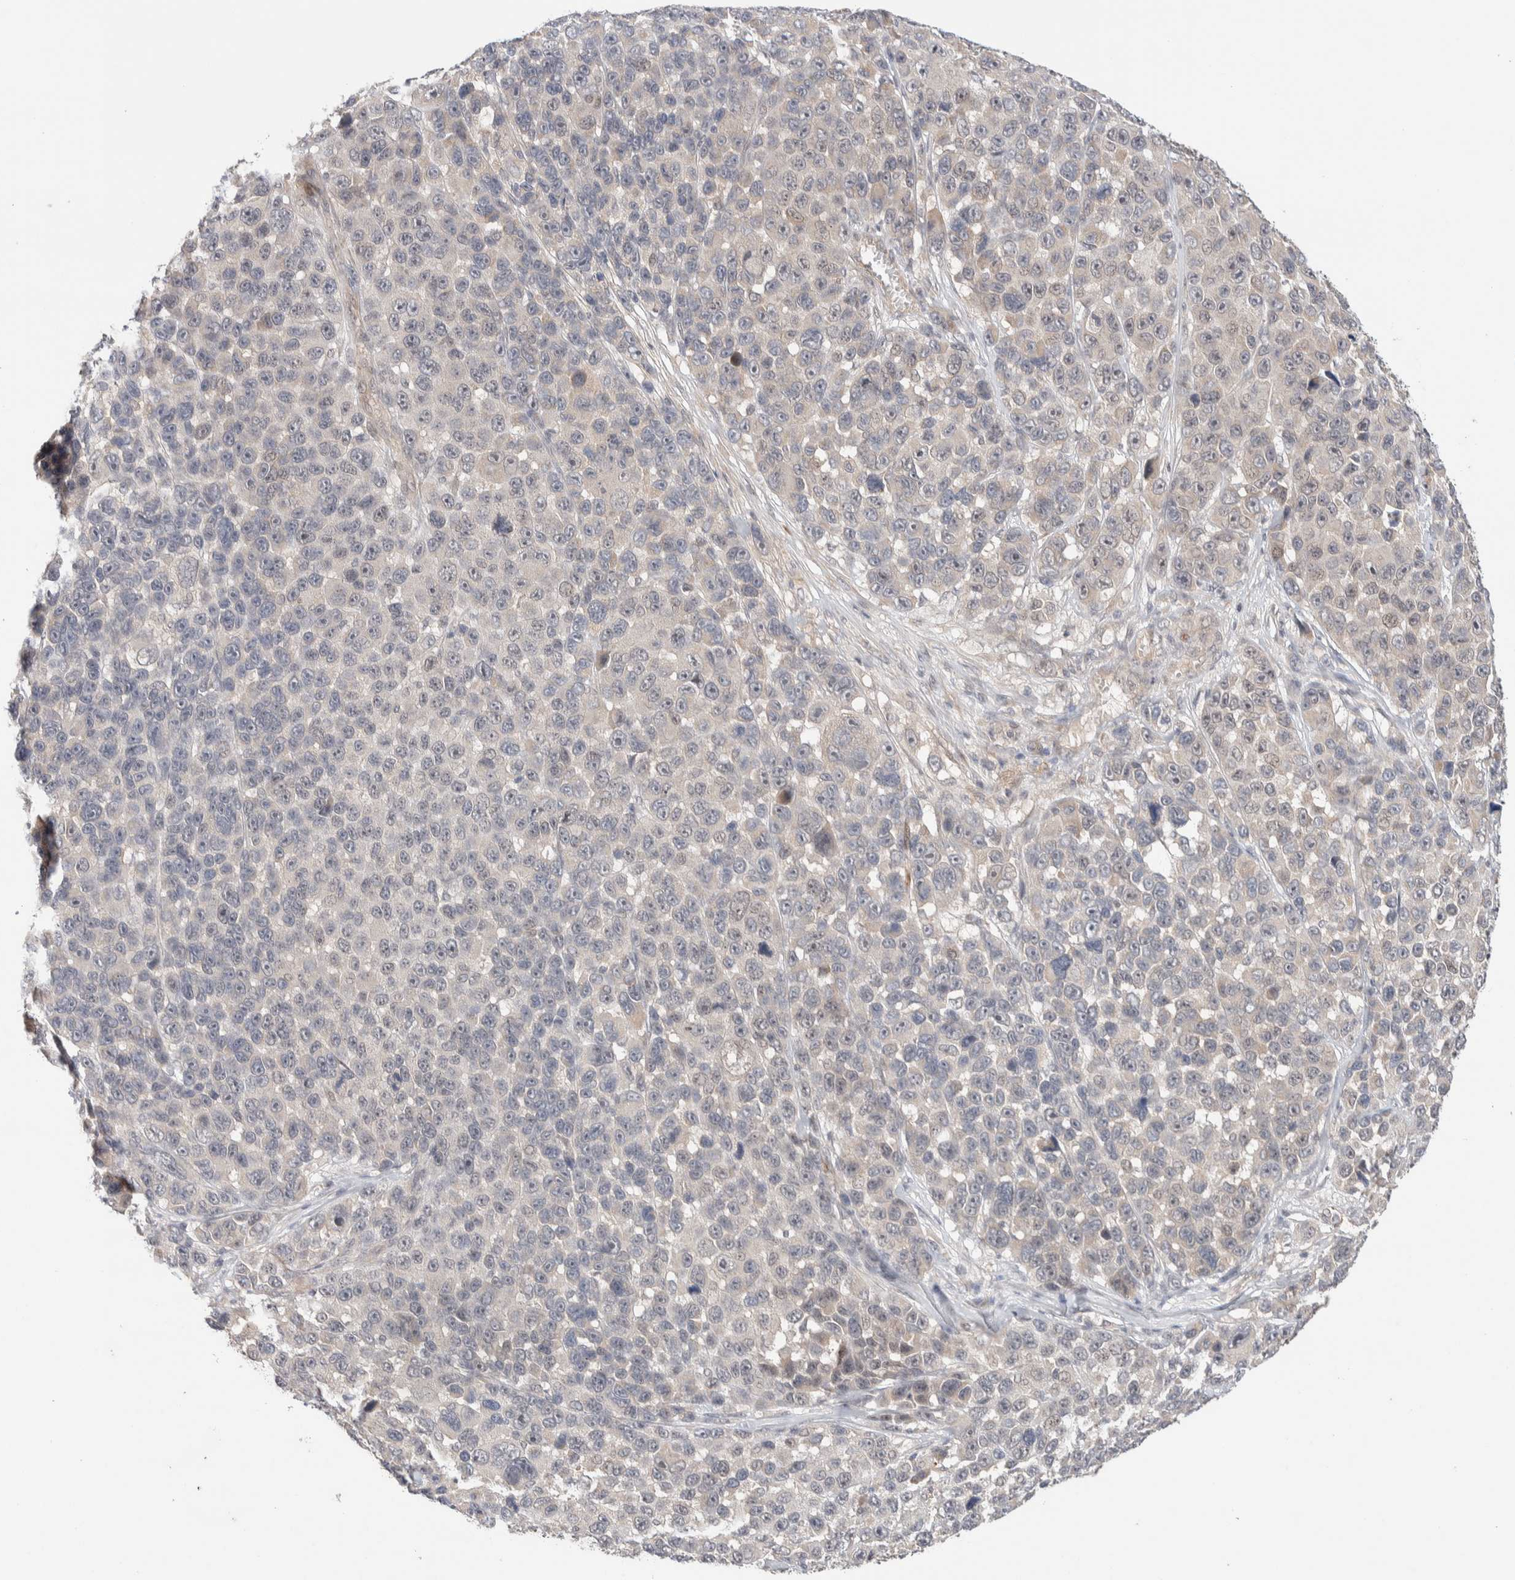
{"staining": {"intensity": "negative", "quantity": "none", "location": "none"}, "tissue": "melanoma", "cell_type": "Tumor cells", "image_type": "cancer", "snomed": [{"axis": "morphology", "description": "Malignant melanoma, NOS"}, {"axis": "topography", "description": "Skin"}], "caption": "The image shows no staining of tumor cells in malignant melanoma.", "gene": "PRDM15", "patient": {"sex": "male", "age": 53}}